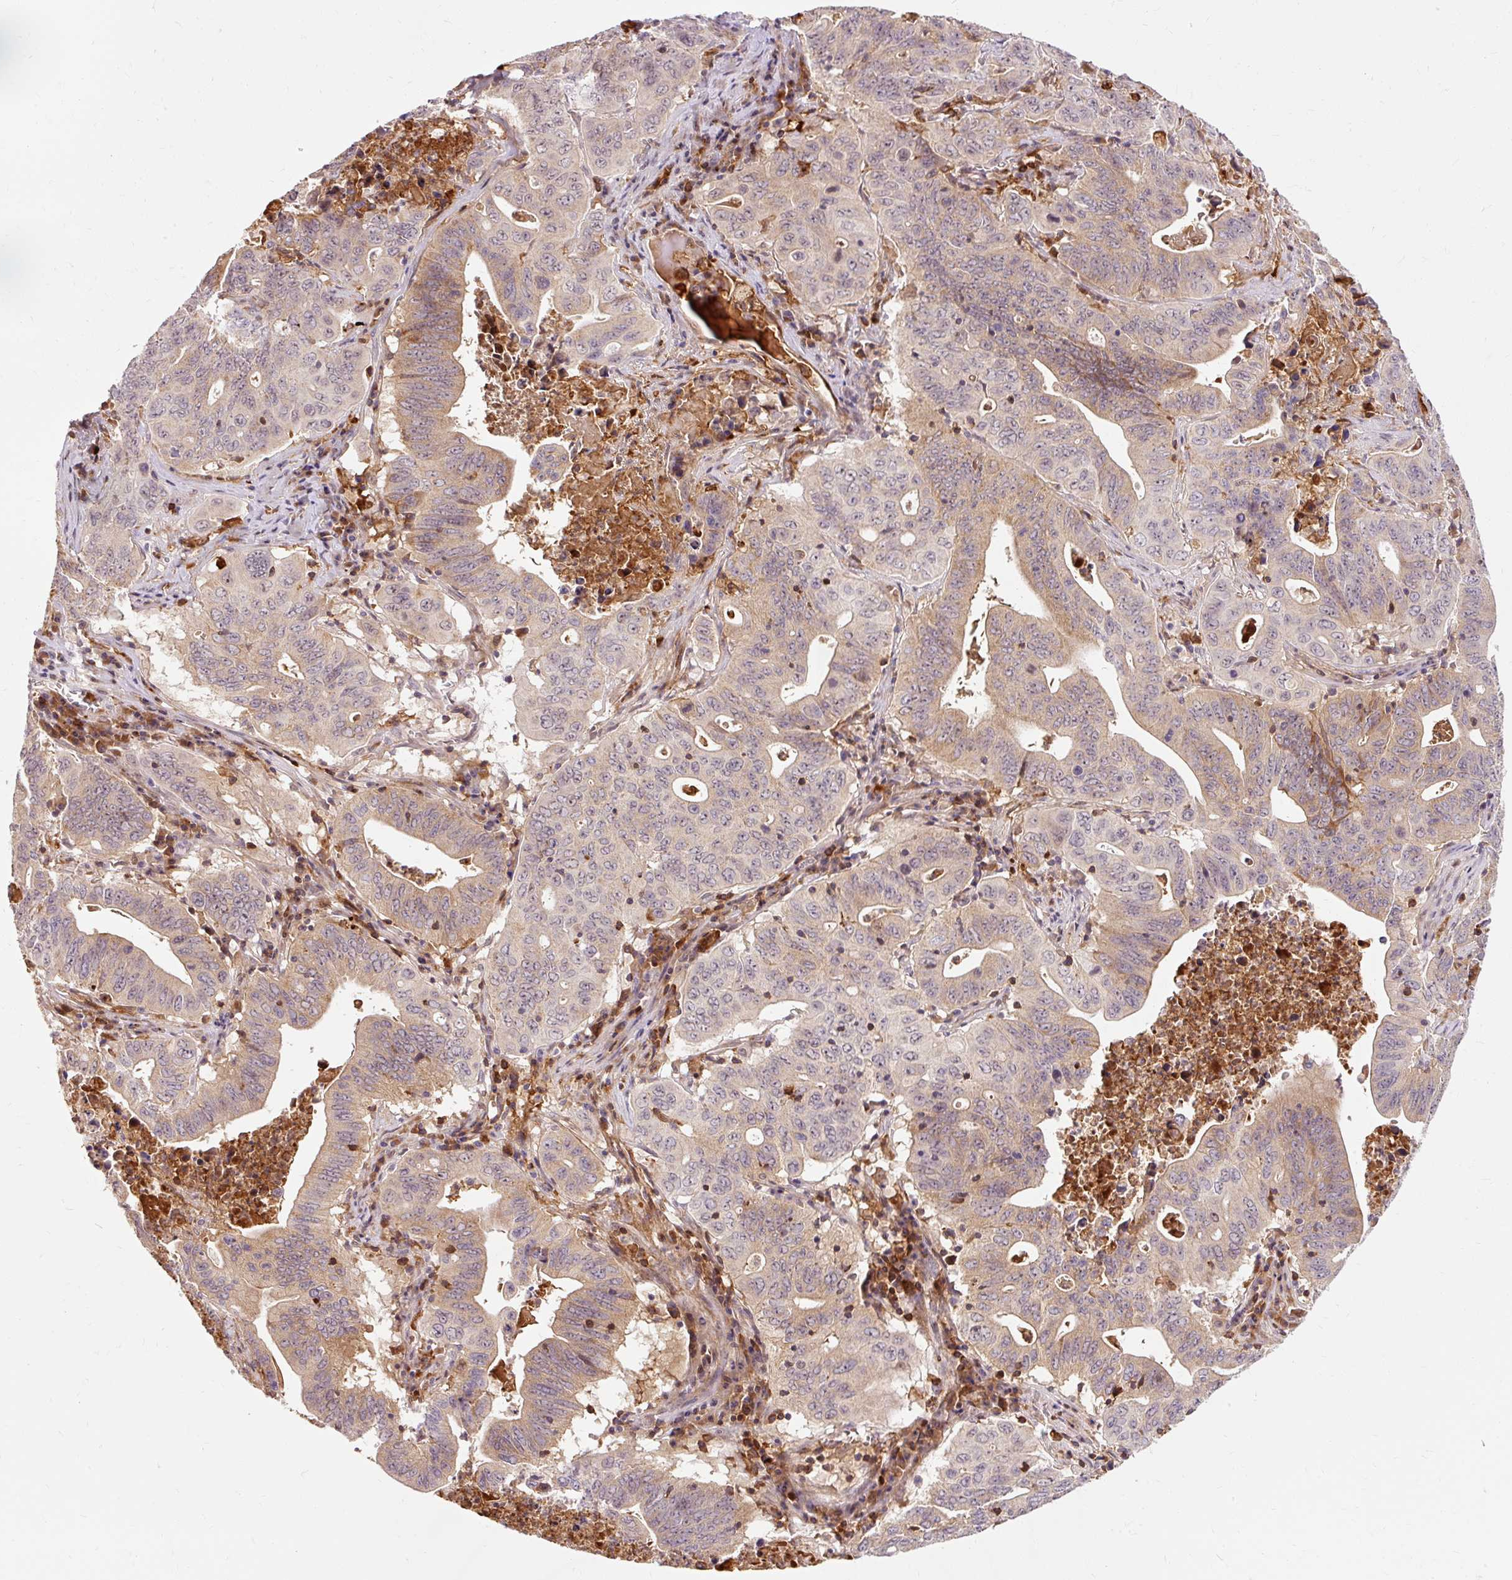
{"staining": {"intensity": "weak", "quantity": "25%-75%", "location": "cytoplasmic/membranous"}, "tissue": "lung cancer", "cell_type": "Tumor cells", "image_type": "cancer", "snomed": [{"axis": "morphology", "description": "Adenocarcinoma, NOS"}, {"axis": "topography", "description": "Lung"}], "caption": "A brown stain shows weak cytoplasmic/membranous staining of a protein in lung adenocarcinoma tumor cells. The protein is stained brown, and the nuclei are stained in blue (DAB (3,3'-diaminobenzidine) IHC with brightfield microscopy, high magnification).", "gene": "CEBPZ", "patient": {"sex": "female", "age": 60}}